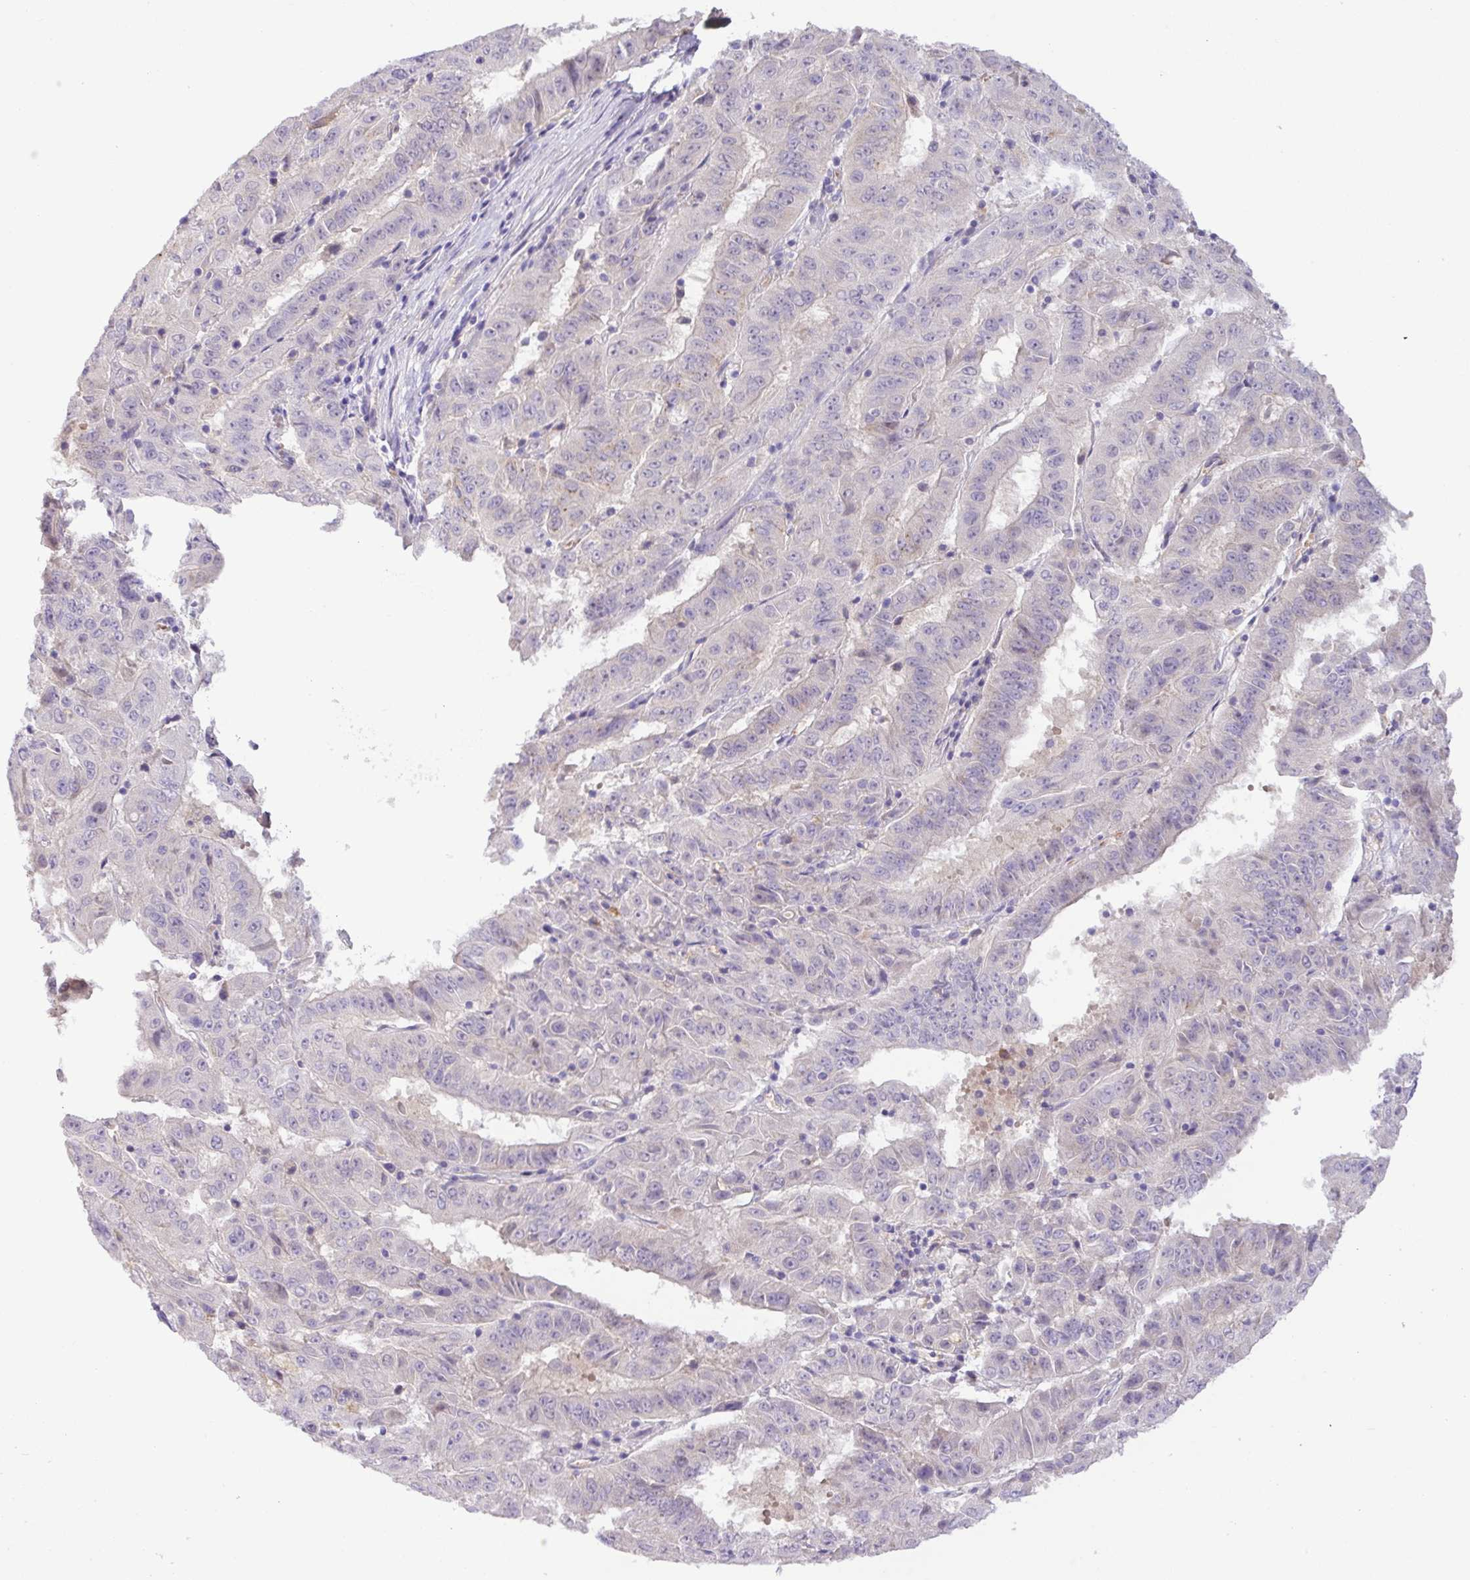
{"staining": {"intensity": "negative", "quantity": "none", "location": "none"}, "tissue": "pancreatic cancer", "cell_type": "Tumor cells", "image_type": "cancer", "snomed": [{"axis": "morphology", "description": "Adenocarcinoma, NOS"}, {"axis": "topography", "description": "Pancreas"}], "caption": "Tumor cells show no significant staining in pancreatic cancer (adenocarcinoma). (Brightfield microscopy of DAB IHC at high magnification).", "gene": "TONSL", "patient": {"sex": "male", "age": 63}}